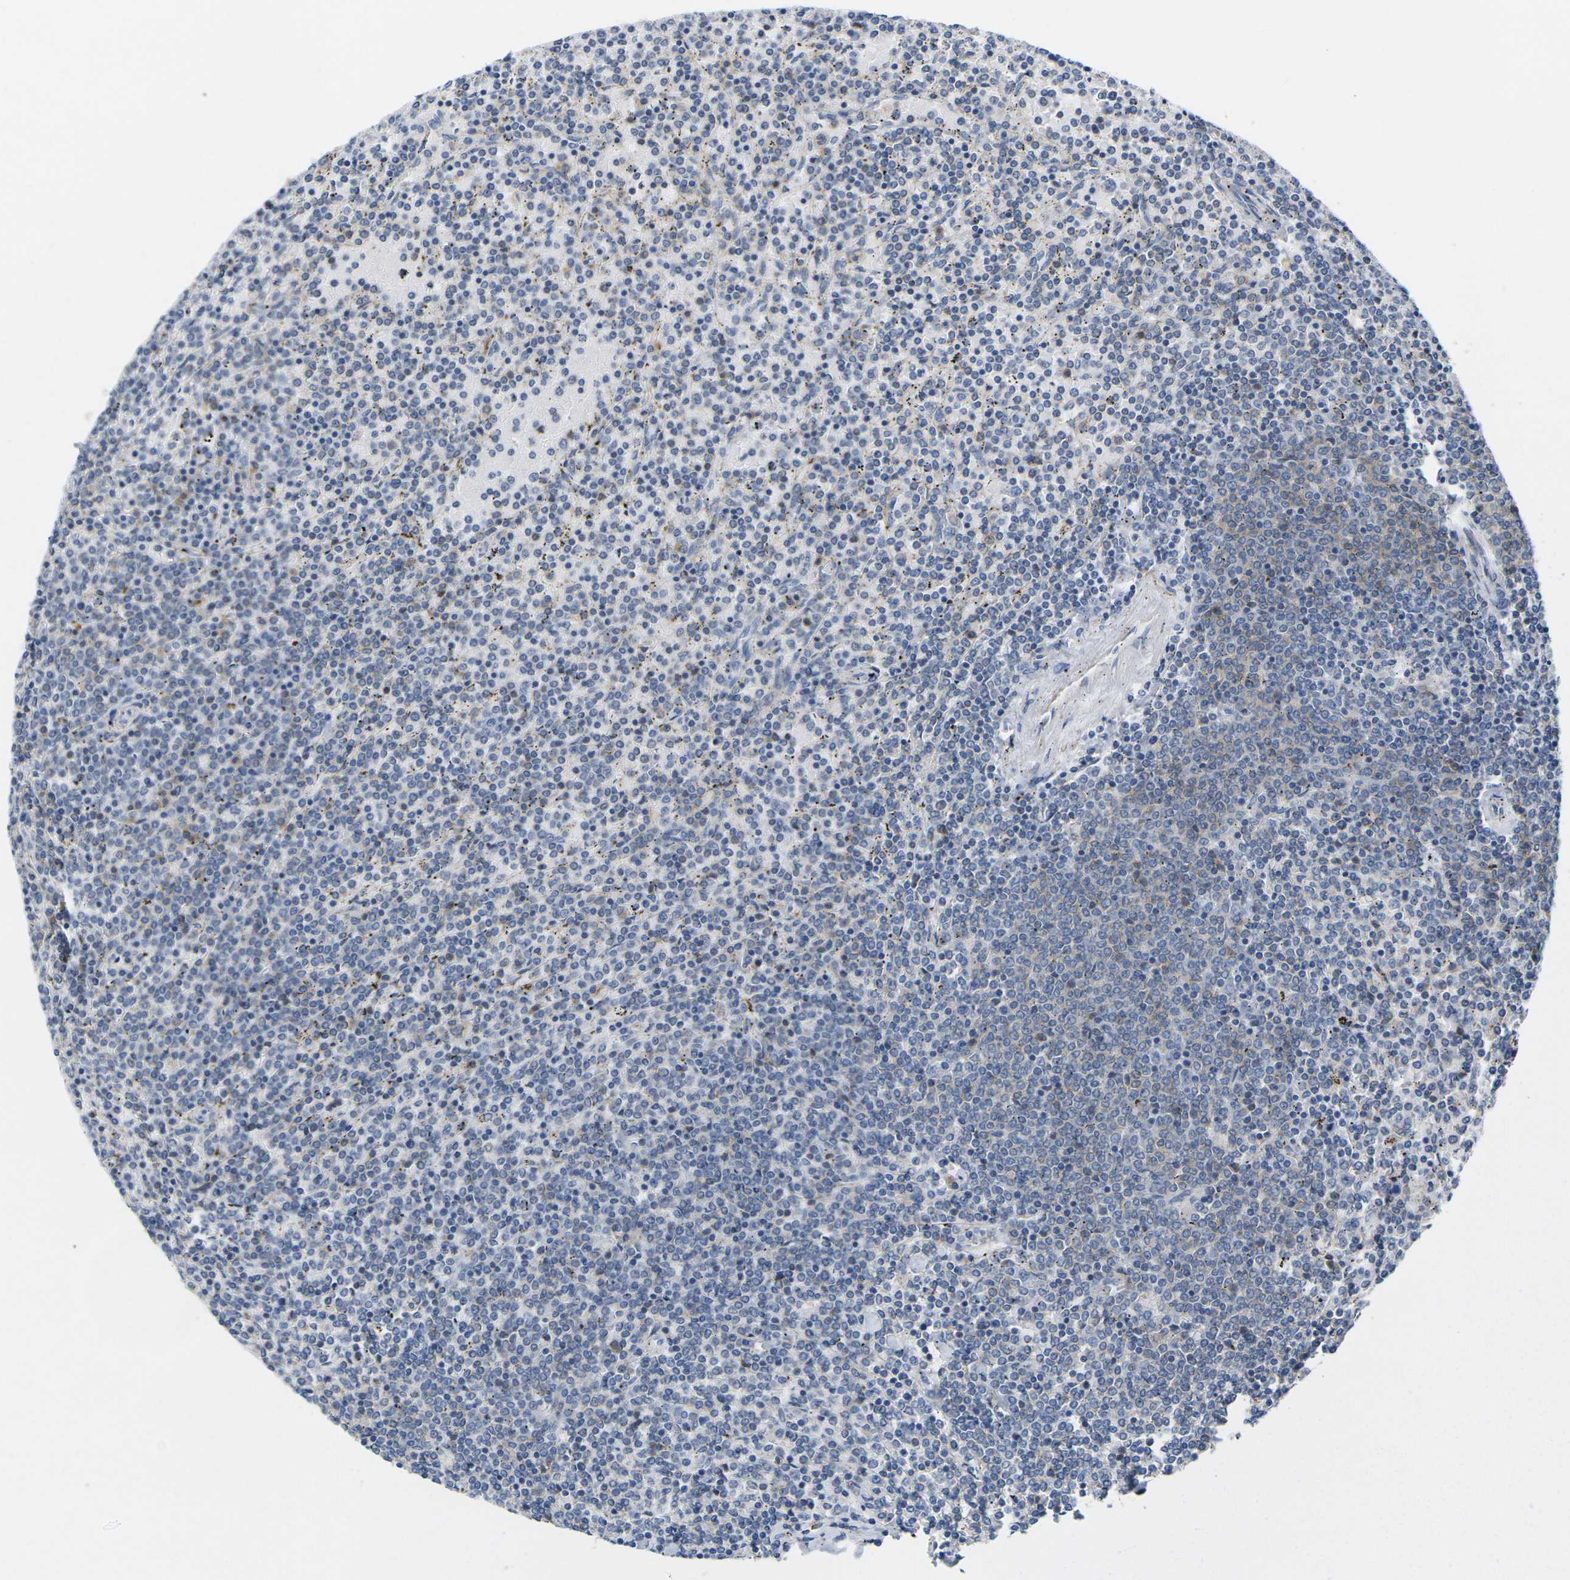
{"staining": {"intensity": "negative", "quantity": "none", "location": "none"}, "tissue": "lymphoma", "cell_type": "Tumor cells", "image_type": "cancer", "snomed": [{"axis": "morphology", "description": "Malignant lymphoma, non-Hodgkin's type, Low grade"}, {"axis": "topography", "description": "Spleen"}], "caption": "This histopathology image is of lymphoma stained with immunohistochemistry (IHC) to label a protein in brown with the nuclei are counter-stained blue. There is no expression in tumor cells. (DAB (3,3'-diaminobenzidine) immunohistochemistry with hematoxylin counter stain).", "gene": "OTOF", "patient": {"sex": "female", "age": 77}}